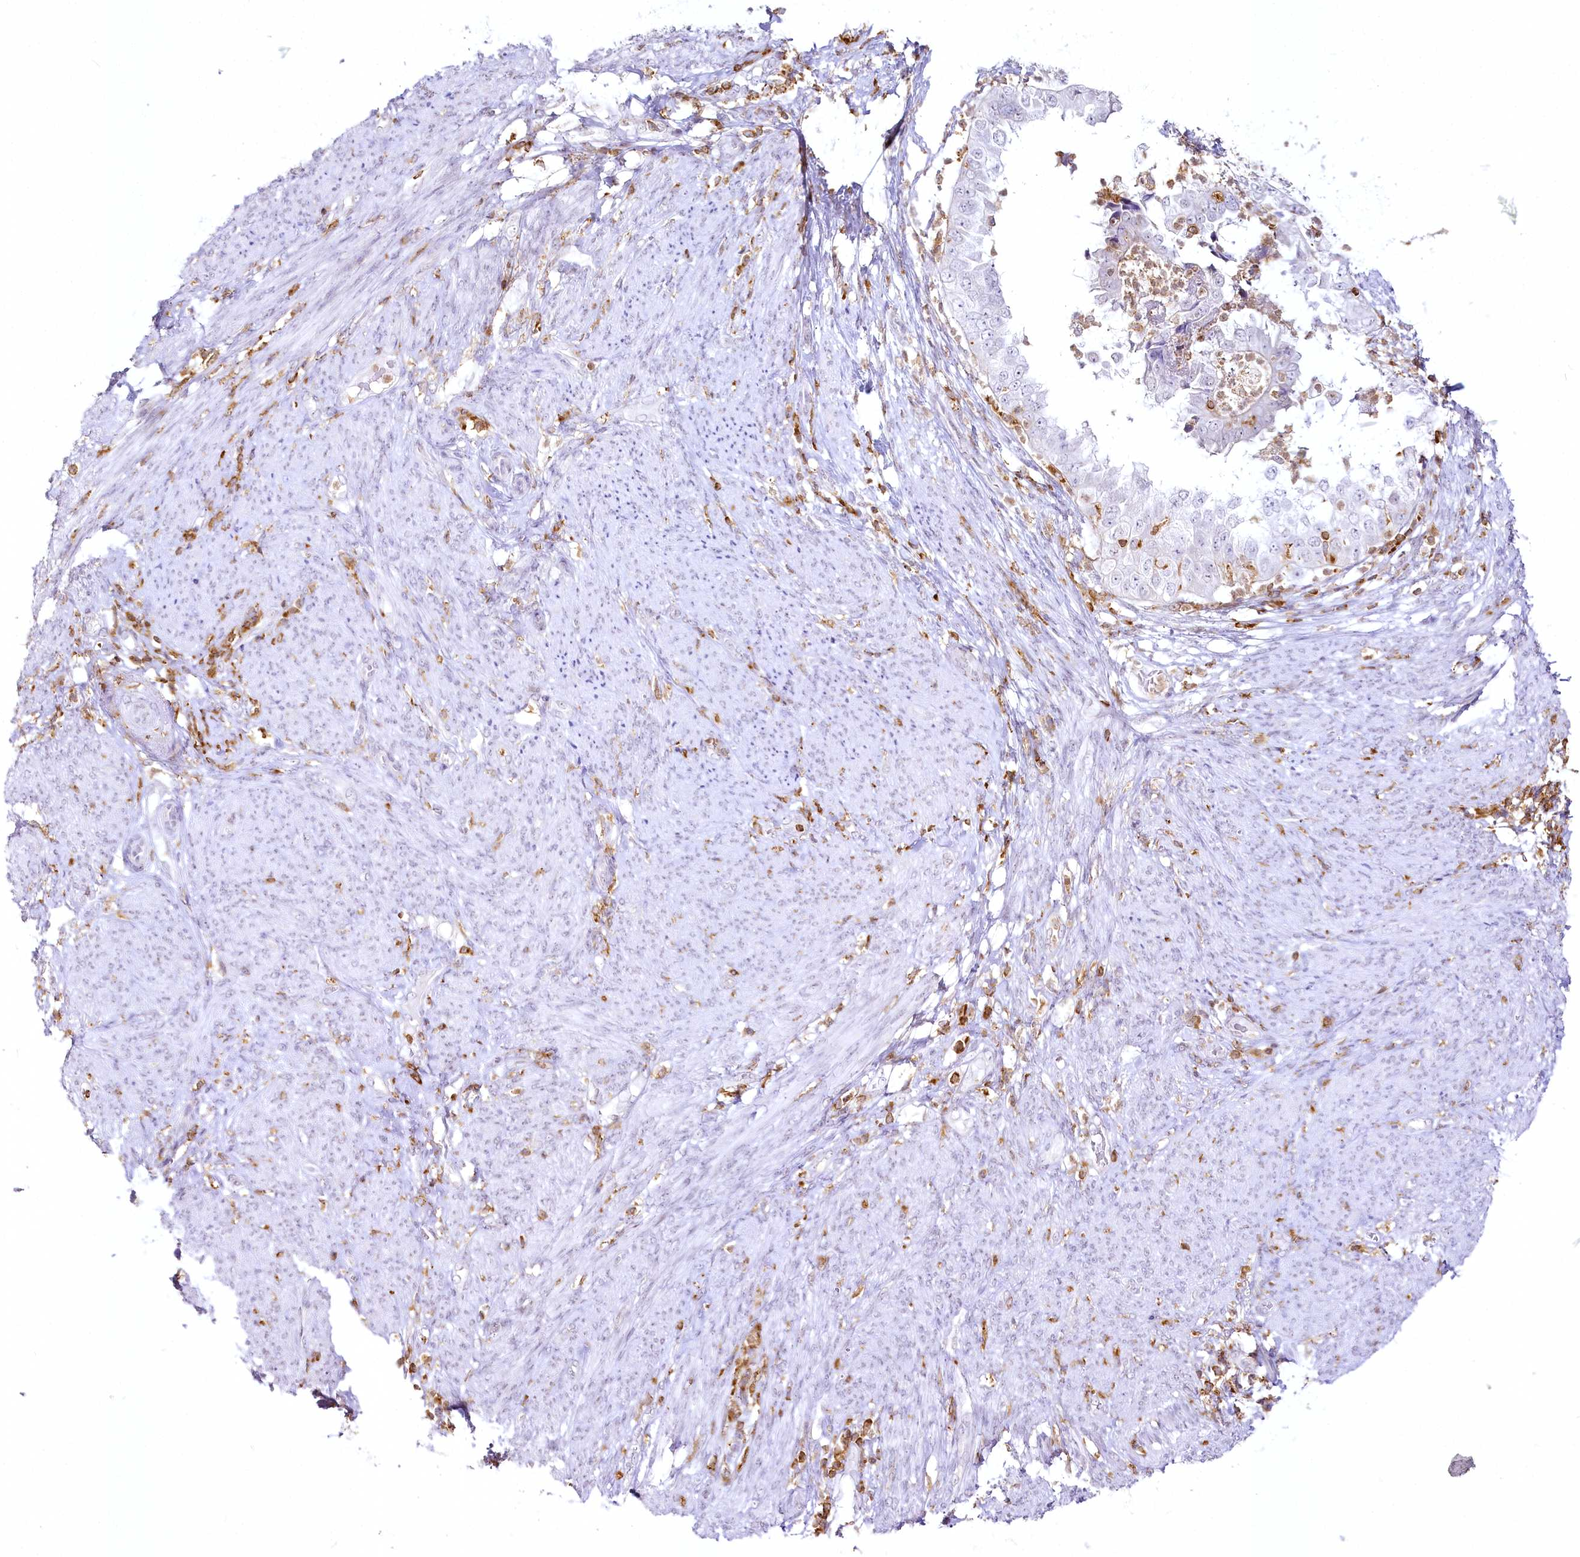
{"staining": {"intensity": "negative", "quantity": "none", "location": "none"}, "tissue": "endometrial cancer", "cell_type": "Tumor cells", "image_type": "cancer", "snomed": [{"axis": "morphology", "description": "Adenocarcinoma, NOS"}, {"axis": "topography", "description": "Endometrium"}], "caption": "A photomicrograph of human endometrial adenocarcinoma is negative for staining in tumor cells. Brightfield microscopy of immunohistochemistry (IHC) stained with DAB (brown) and hematoxylin (blue), captured at high magnification.", "gene": "DOCK2", "patient": {"sex": "female", "age": 85}}